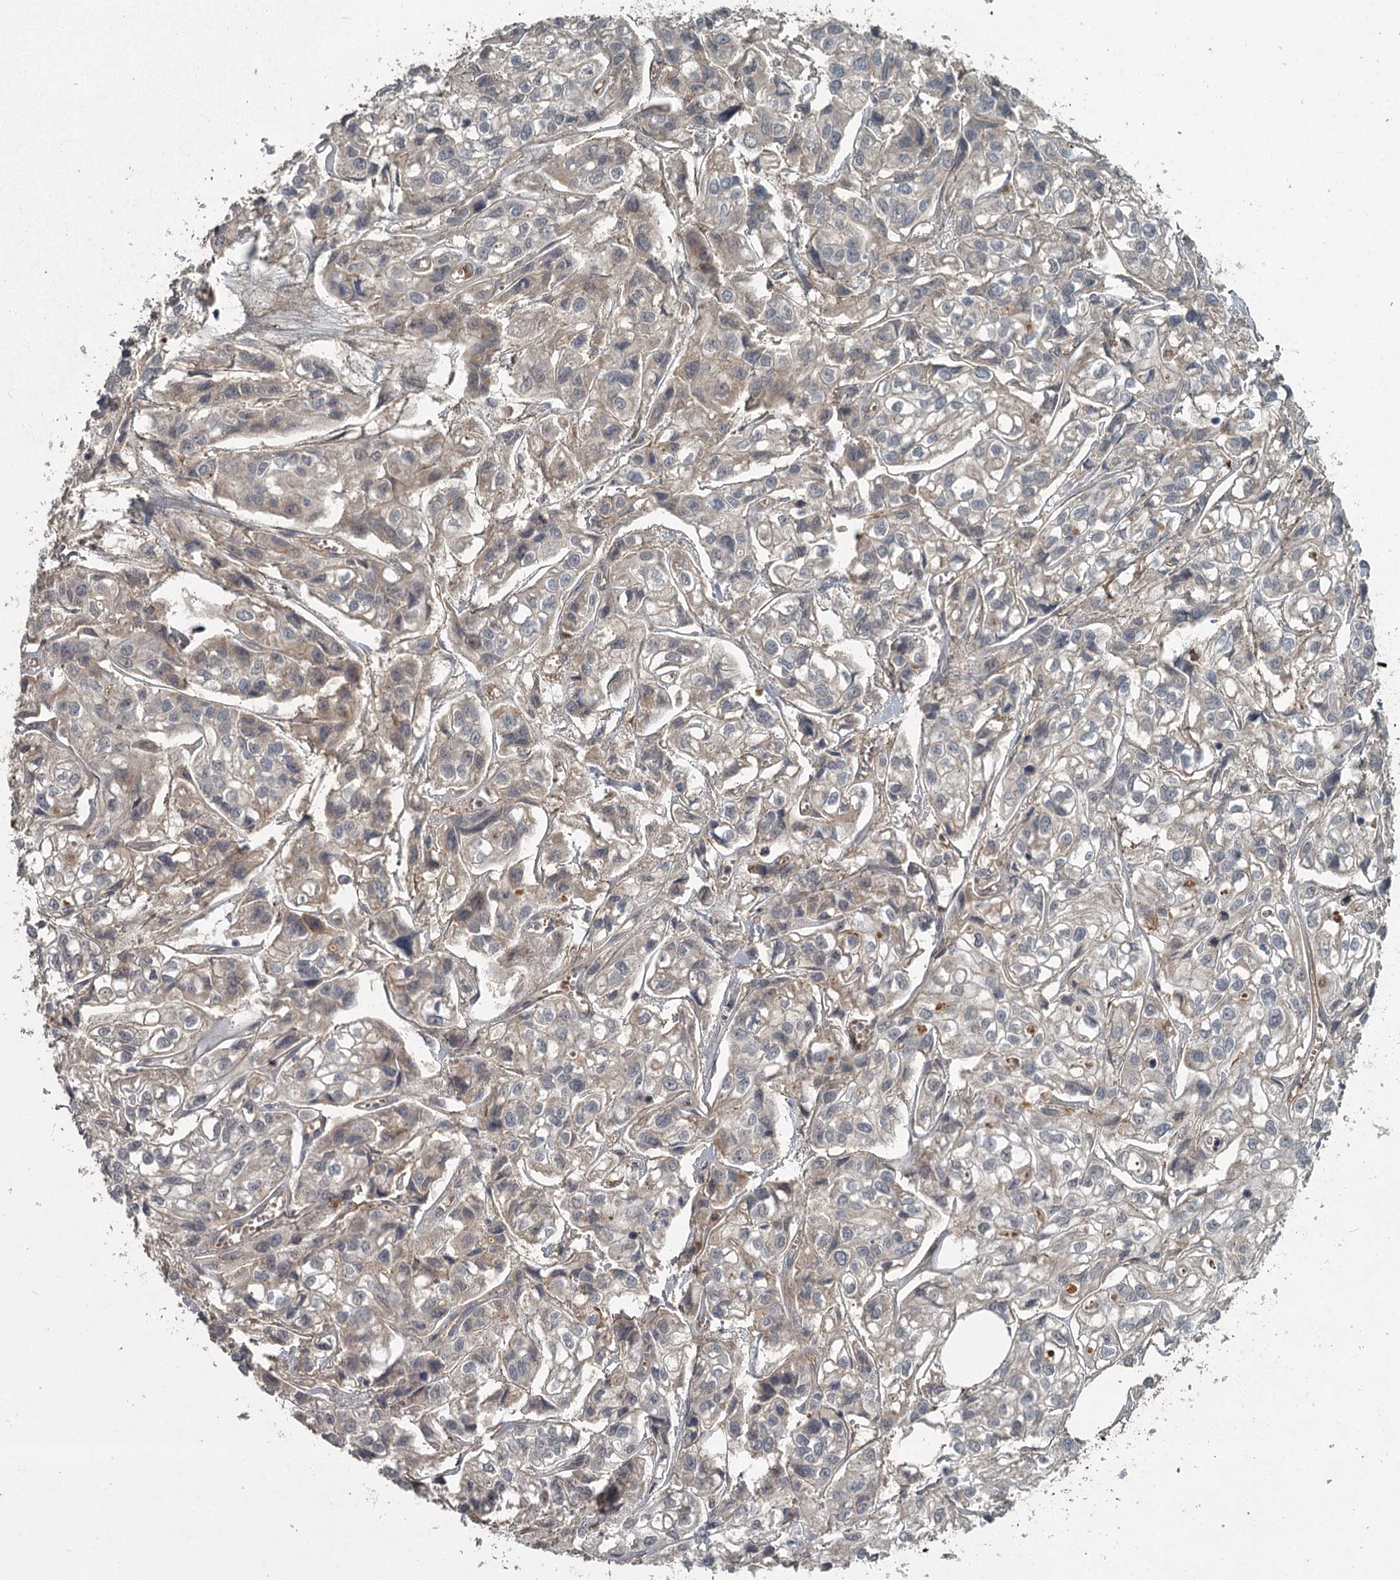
{"staining": {"intensity": "negative", "quantity": "none", "location": "none"}, "tissue": "urothelial cancer", "cell_type": "Tumor cells", "image_type": "cancer", "snomed": [{"axis": "morphology", "description": "Urothelial carcinoma, High grade"}, {"axis": "topography", "description": "Urinary bladder"}], "caption": "High magnification brightfield microscopy of high-grade urothelial carcinoma stained with DAB (3,3'-diaminobenzidine) (brown) and counterstained with hematoxylin (blue): tumor cells show no significant positivity.", "gene": "SLC39A8", "patient": {"sex": "male", "age": 67}}